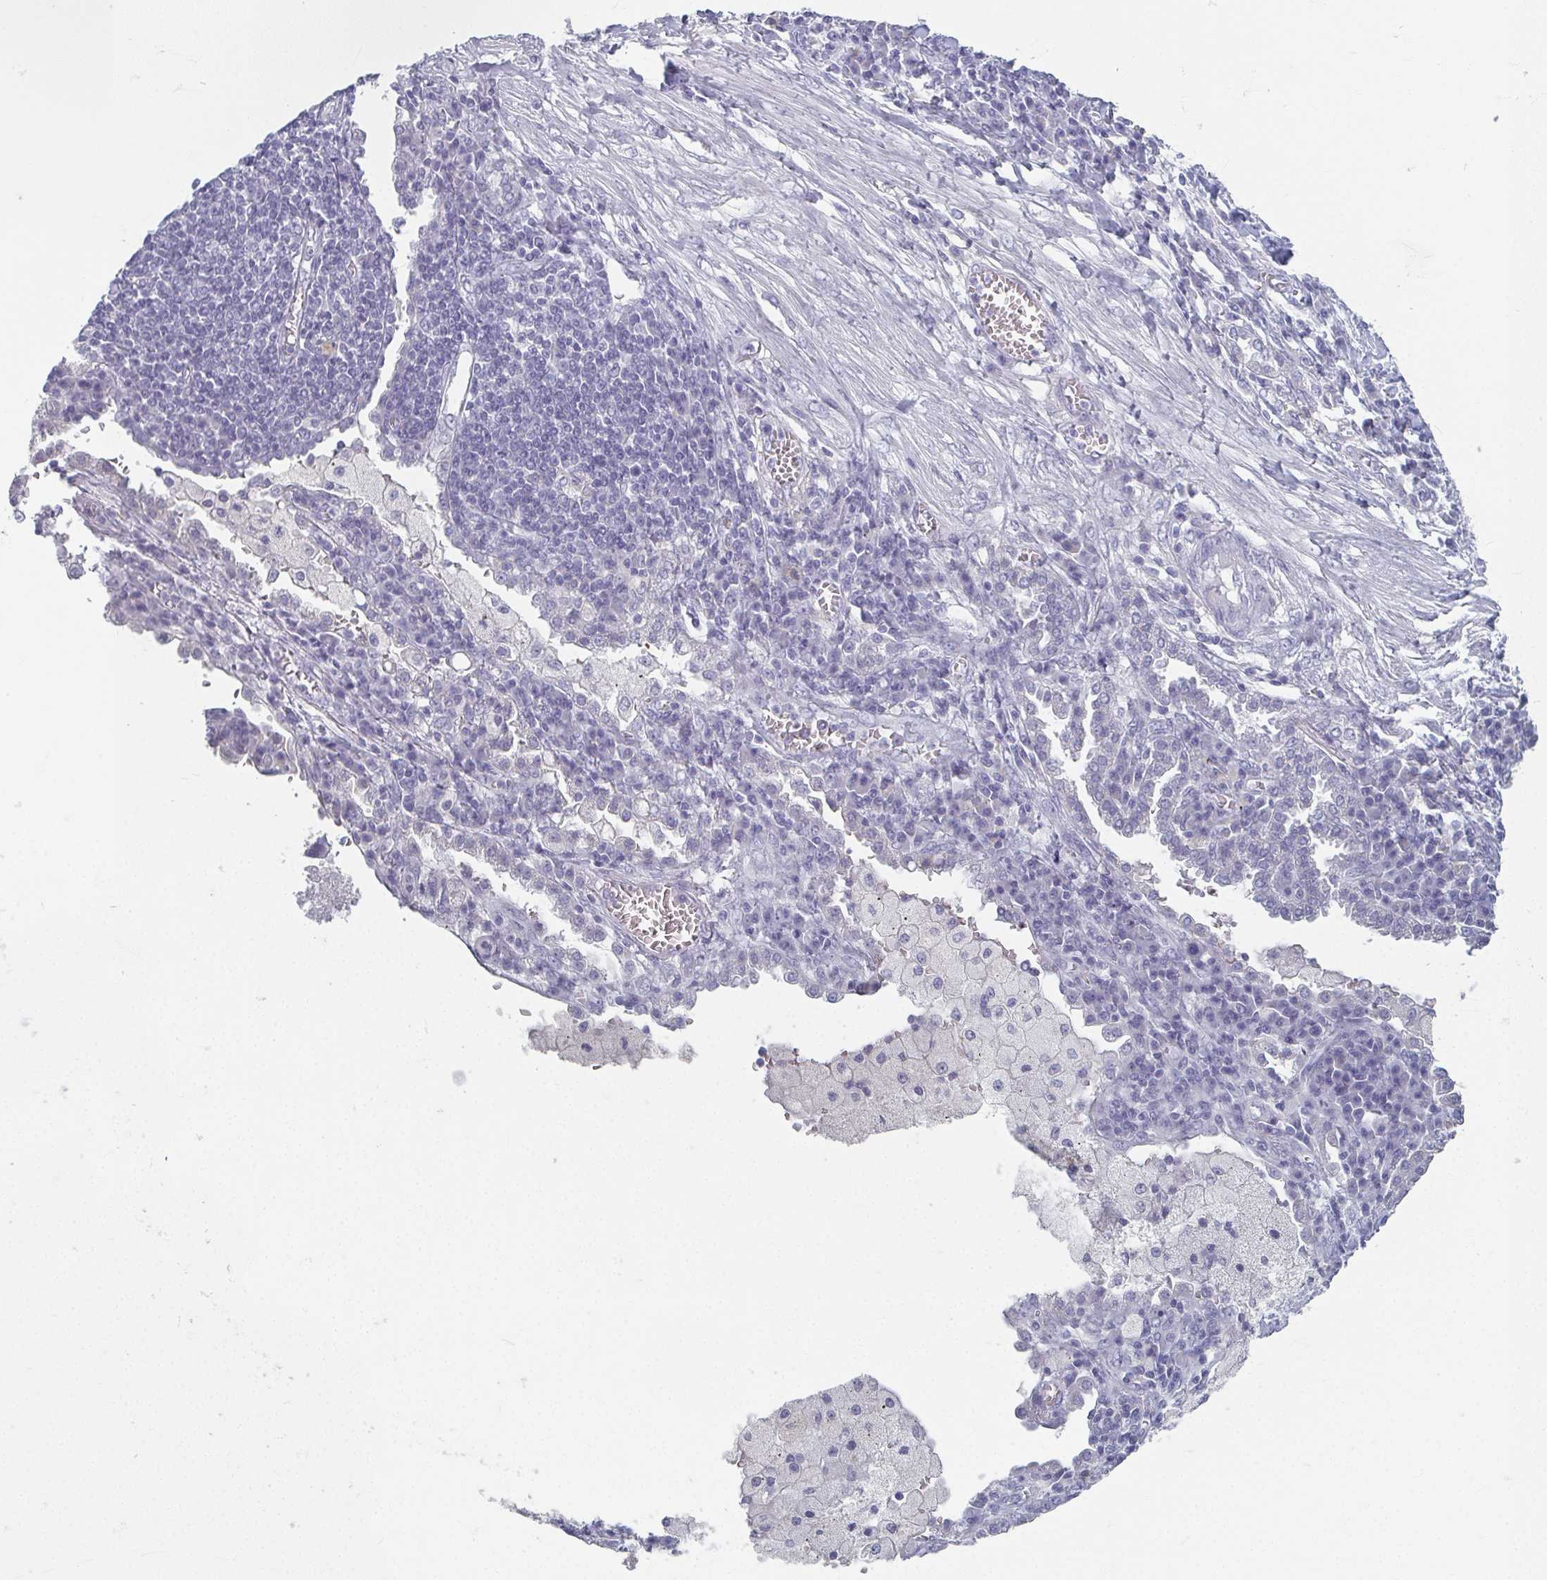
{"staining": {"intensity": "negative", "quantity": "none", "location": "none"}, "tissue": "lung cancer", "cell_type": "Tumor cells", "image_type": "cancer", "snomed": [{"axis": "morphology", "description": "Adenocarcinoma, NOS"}, {"axis": "topography", "description": "Lung"}], "caption": "Protein analysis of lung adenocarcinoma exhibits no significant positivity in tumor cells.", "gene": "CAMKV", "patient": {"sex": "male", "age": 57}}